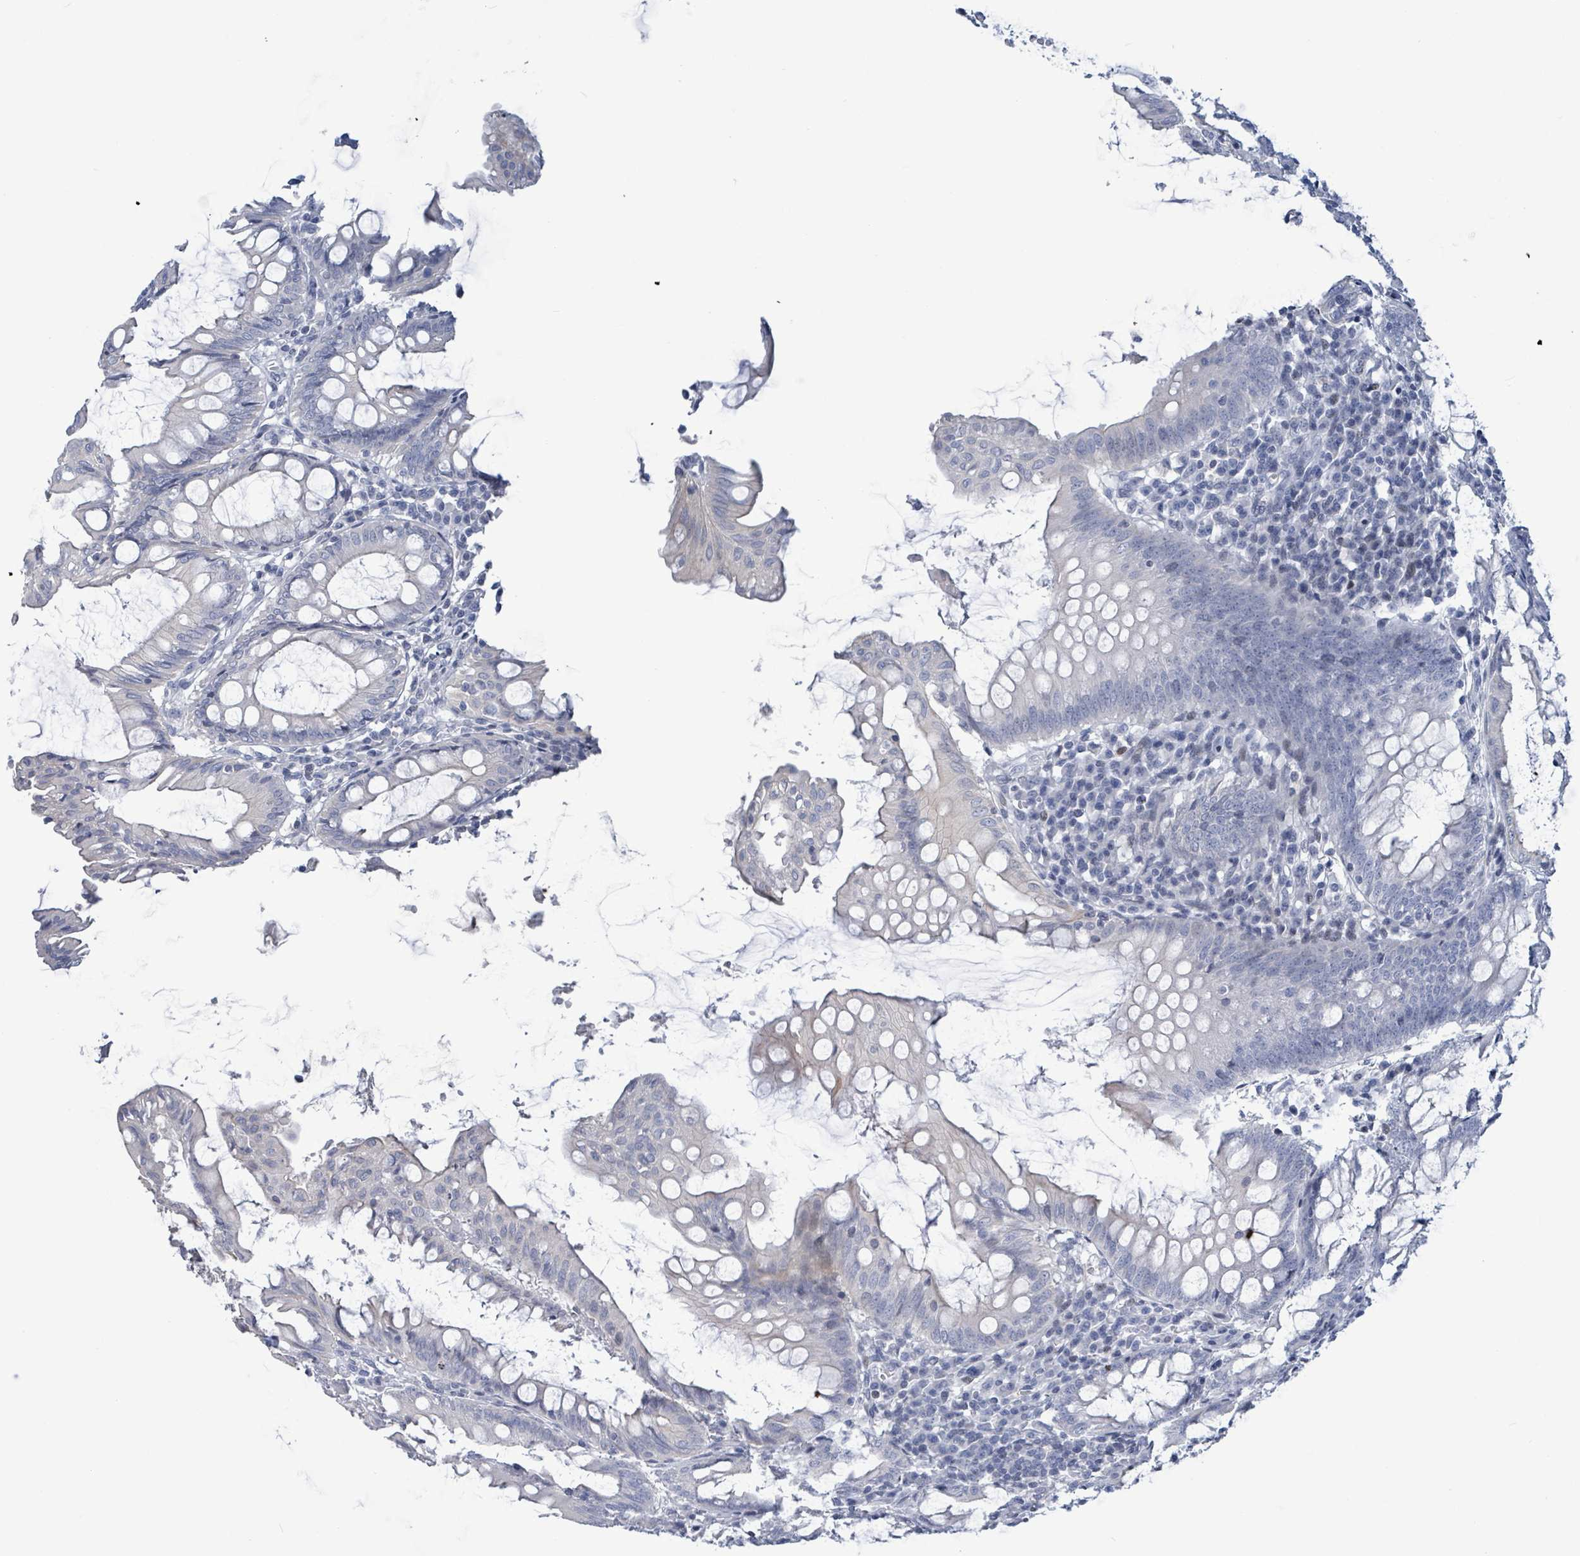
{"staining": {"intensity": "negative", "quantity": "none", "location": "none"}, "tissue": "appendix", "cell_type": "Glandular cells", "image_type": "normal", "snomed": [{"axis": "morphology", "description": "Normal tissue, NOS"}, {"axis": "topography", "description": "Appendix"}], "caption": "Immunohistochemistry (IHC) image of benign appendix: appendix stained with DAB (3,3'-diaminobenzidine) reveals no significant protein expression in glandular cells.", "gene": "NTN3", "patient": {"sex": "male", "age": 83}}